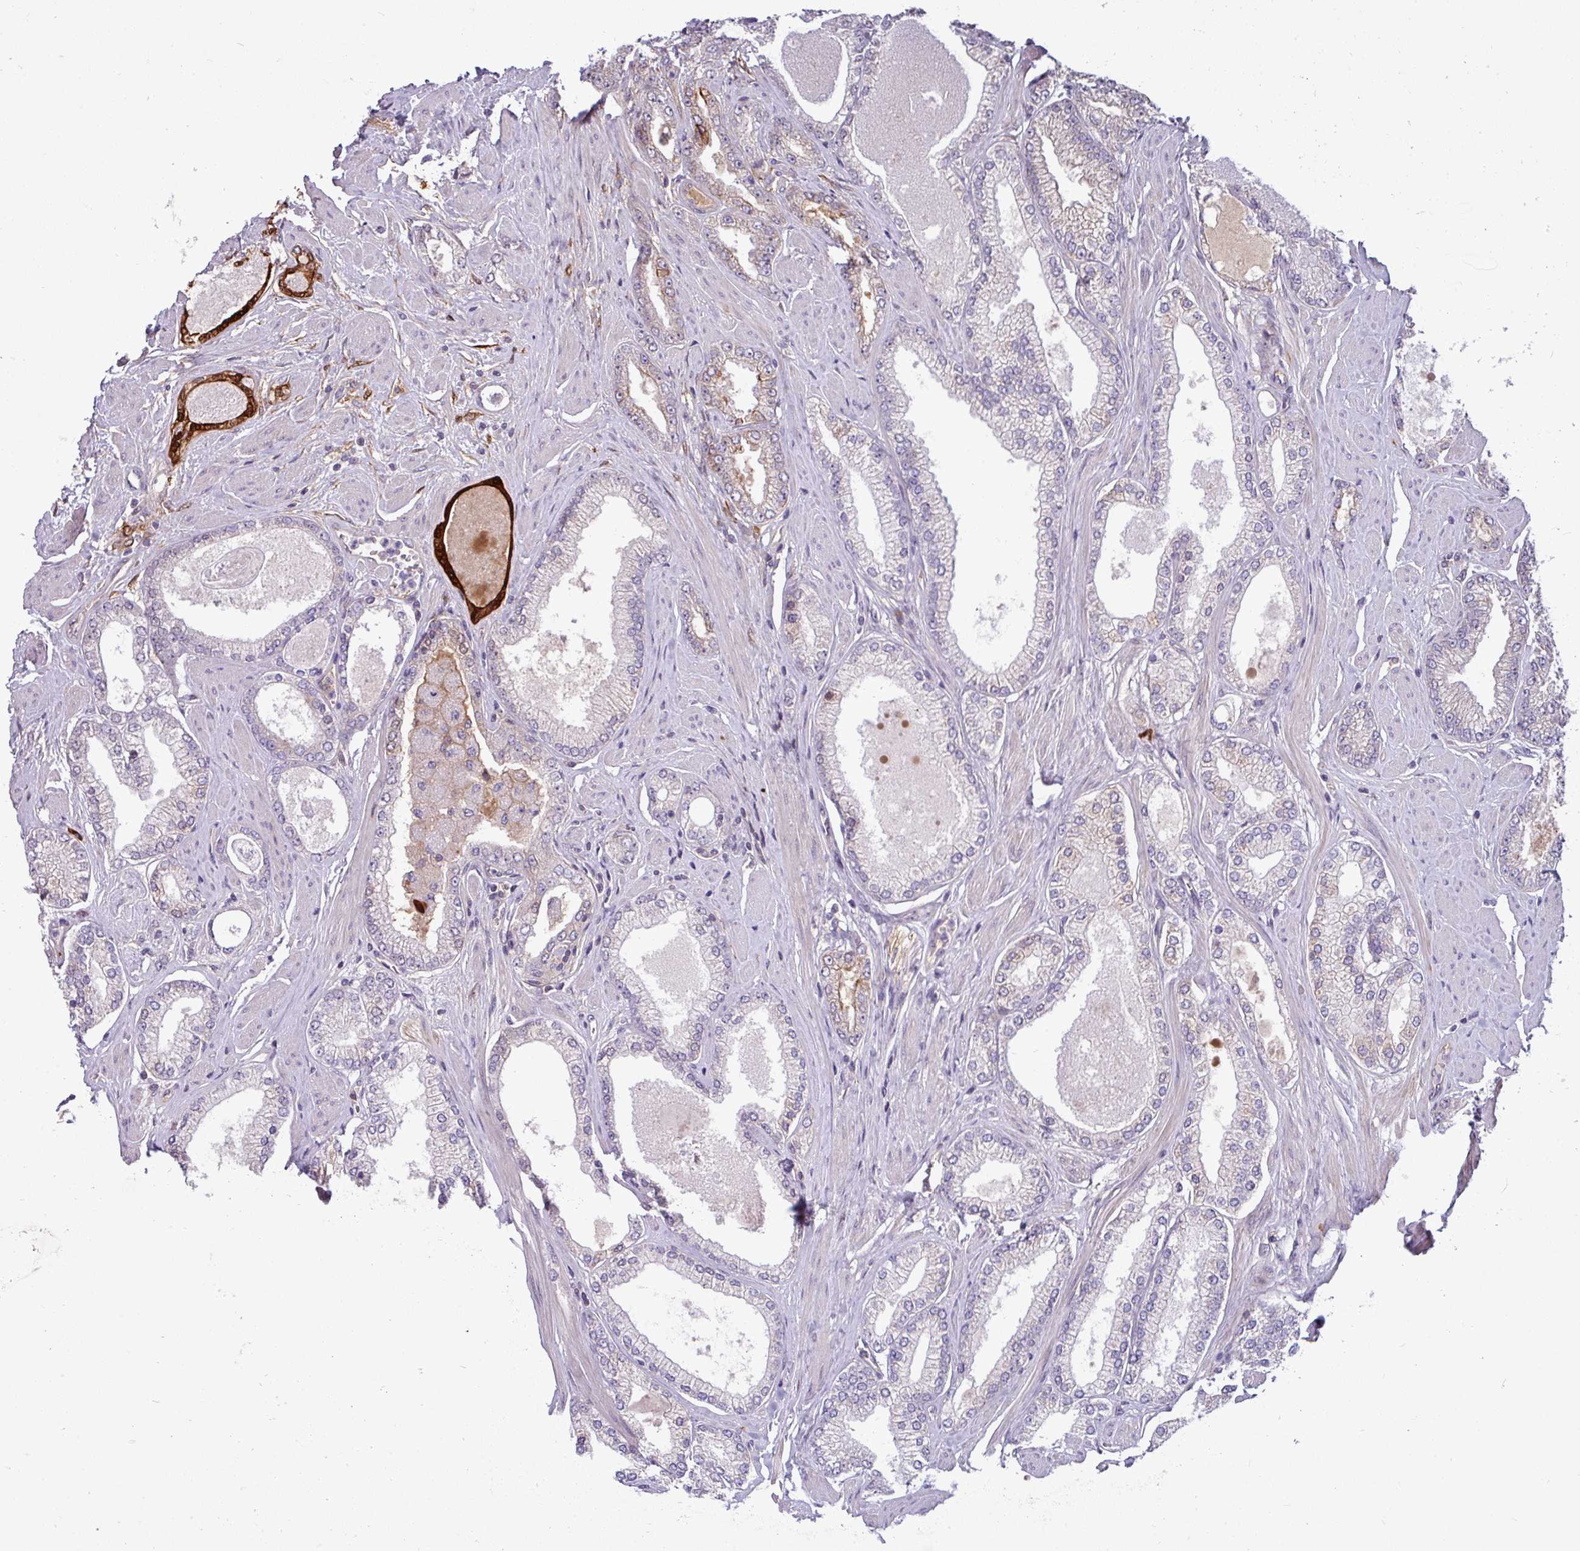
{"staining": {"intensity": "strong", "quantity": "<25%", "location": "cytoplasmic/membranous"}, "tissue": "prostate cancer", "cell_type": "Tumor cells", "image_type": "cancer", "snomed": [{"axis": "morphology", "description": "Adenocarcinoma, Low grade"}, {"axis": "topography", "description": "Prostate"}], "caption": "Immunohistochemistry (IHC) staining of adenocarcinoma (low-grade) (prostate), which exhibits medium levels of strong cytoplasmic/membranous staining in about <25% of tumor cells indicating strong cytoplasmic/membranous protein positivity. The staining was performed using DAB (brown) for protein detection and nuclei were counterstained in hematoxylin (blue).", "gene": "B4GALNT4", "patient": {"sex": "male", "age": 42}}